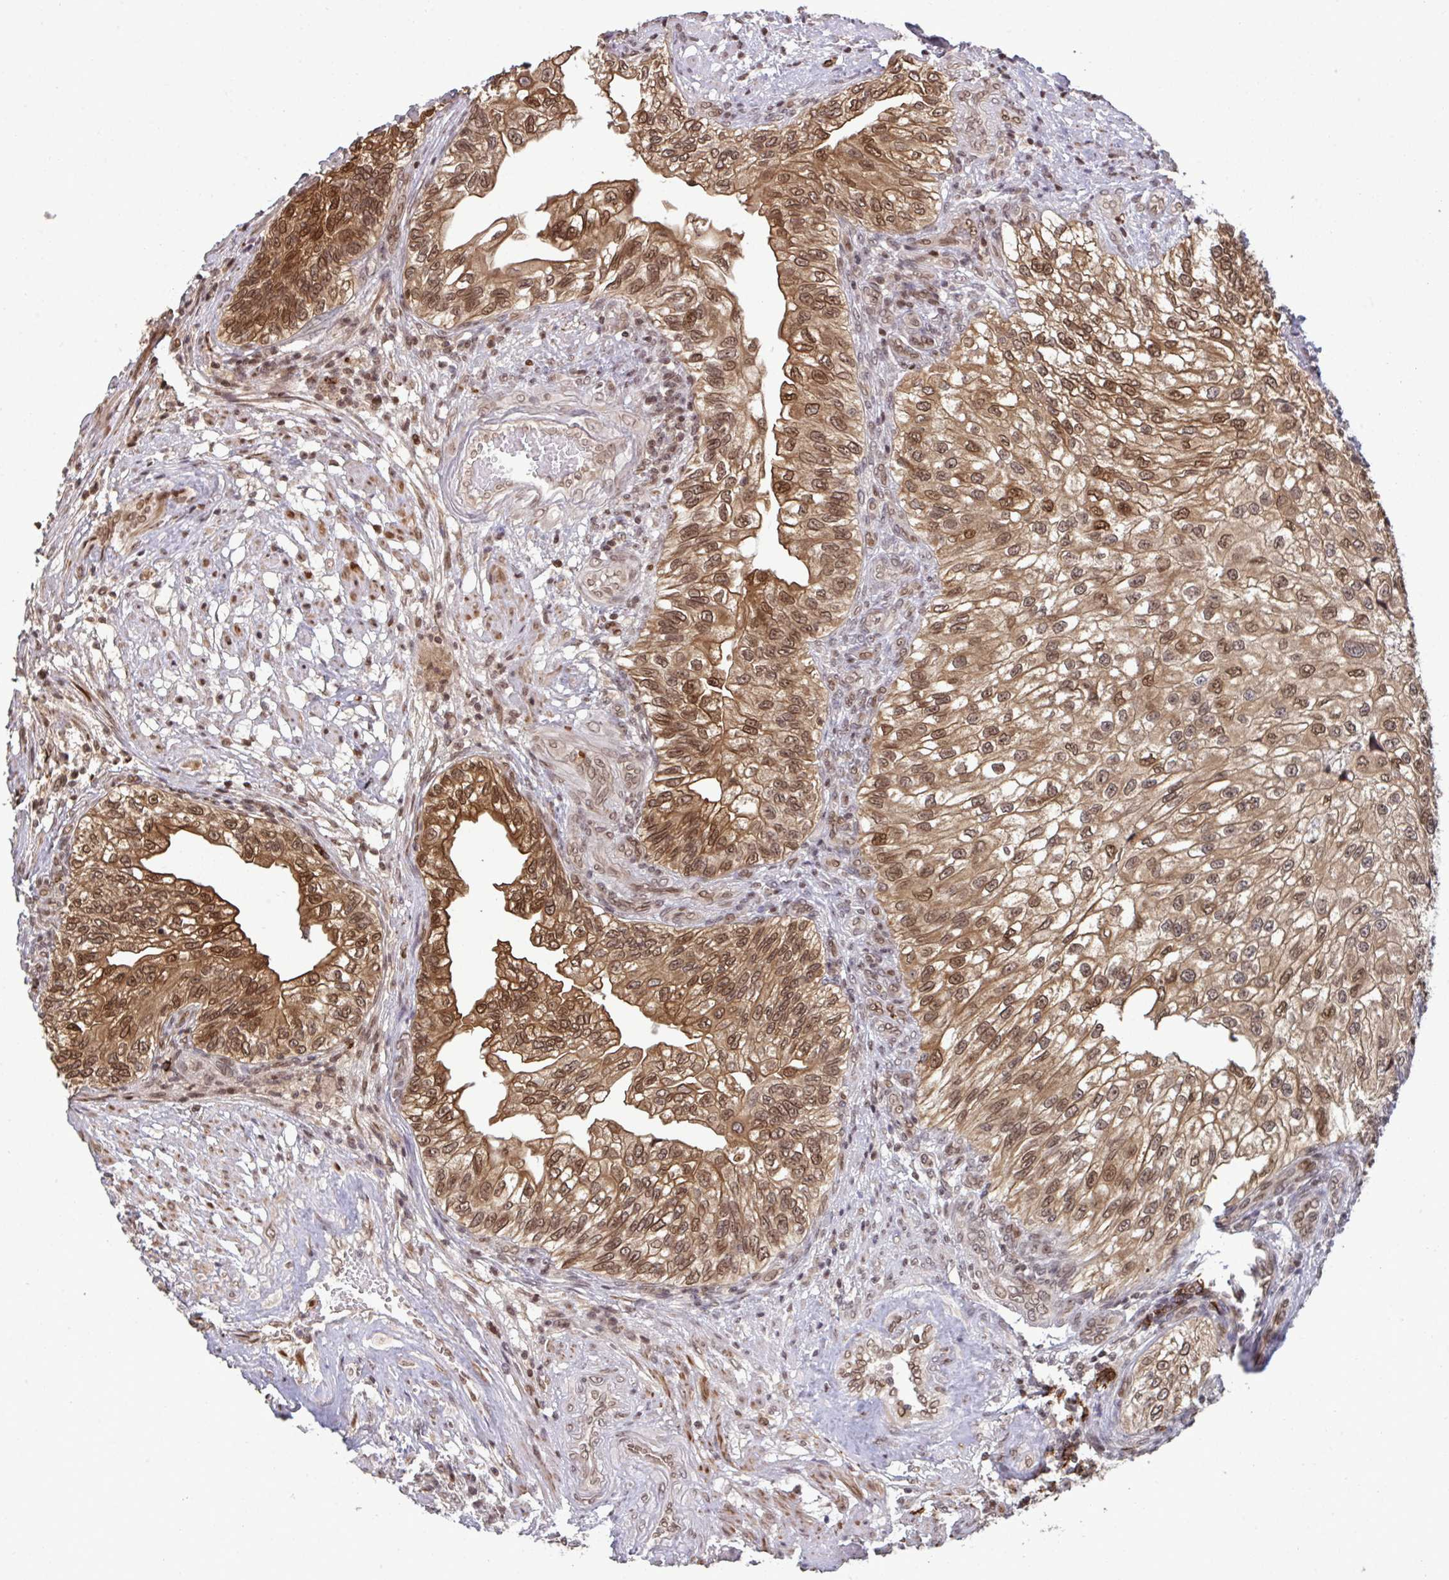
{"staining": {"intensity": "moderate", "quantity": ">75%", "location": "cytoplasmic/membranous,nuclear"}, "tissue": "urothelial cancer", "cell_type": "Tumor cells", "image_type": "cancer", "snomed": [{"axis": "morphology", "description": "Urothelial carcinoma, NOS"}, {"axis": "topography", "description": "Urinary bladder"}], "caption": "Moderate cytoplasmic/membranous and nuclear staining for a protein is identified in about >75% of tumor cells of transitional cell carcinoma using IHC.", "gene": "UXT", "patient": {"sex": "male", "age": 87}}